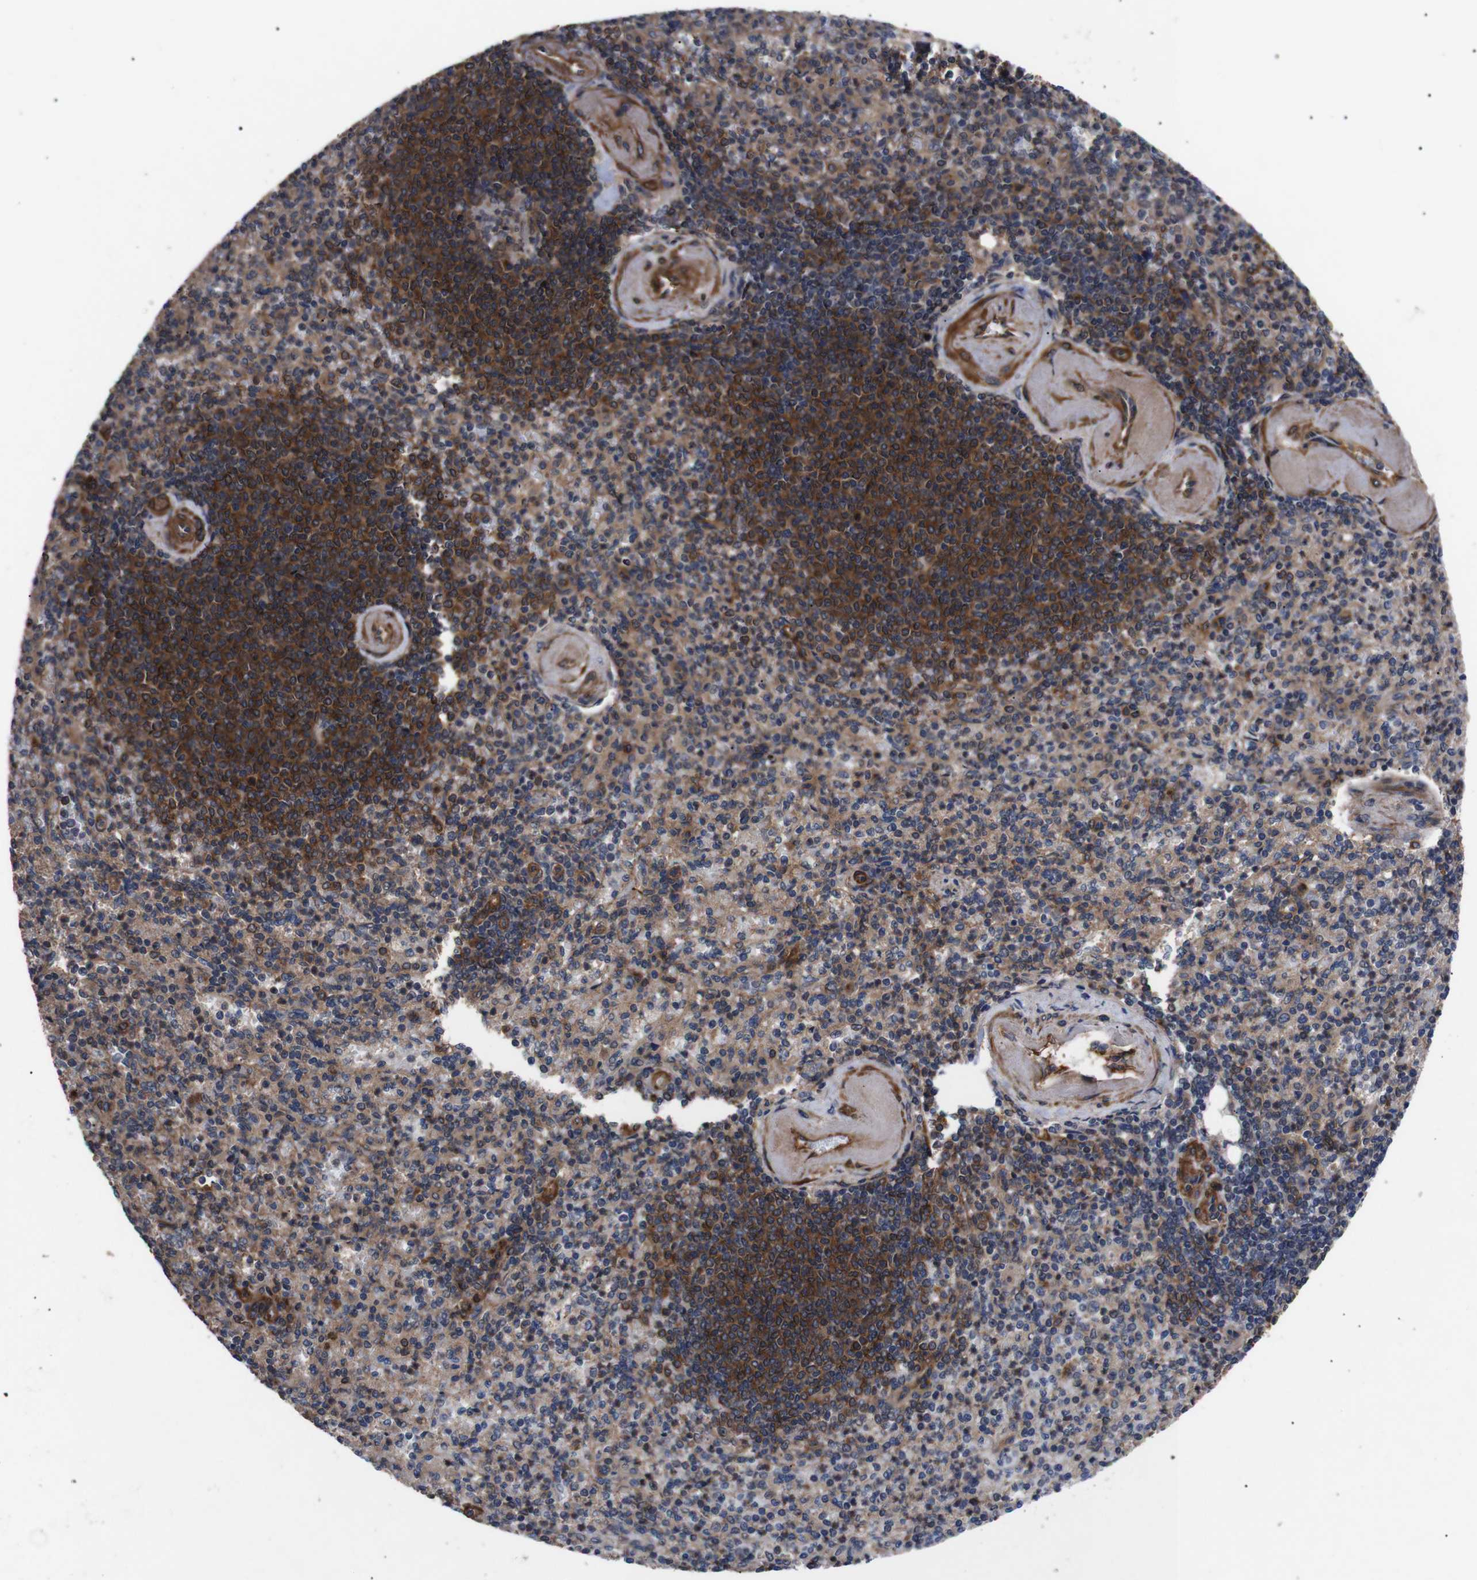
{"staining": {"intensity": "moderate", "quantity": "25%-75%", "location": "cytoplasmic/membranous"}, "tissue": "spleen", "cell_type": "Cells in red pulp", "image_type": "normal", "snomed": [{"axis": "morphology", "description": "Normal tissue, NOS"}, {"axis": "topography", "description": "Spleen"}], "caption": "Normal spleen reveals moderate cytoplasmic/membranous staining in about 25%-75% of cells in red pulp, visualized by immunohistochemistry. (DAB = brown stain, brightfield microscopy at high magnification).", "gene": "PAWR", "patient": {"sex": "female", "age": 74}}